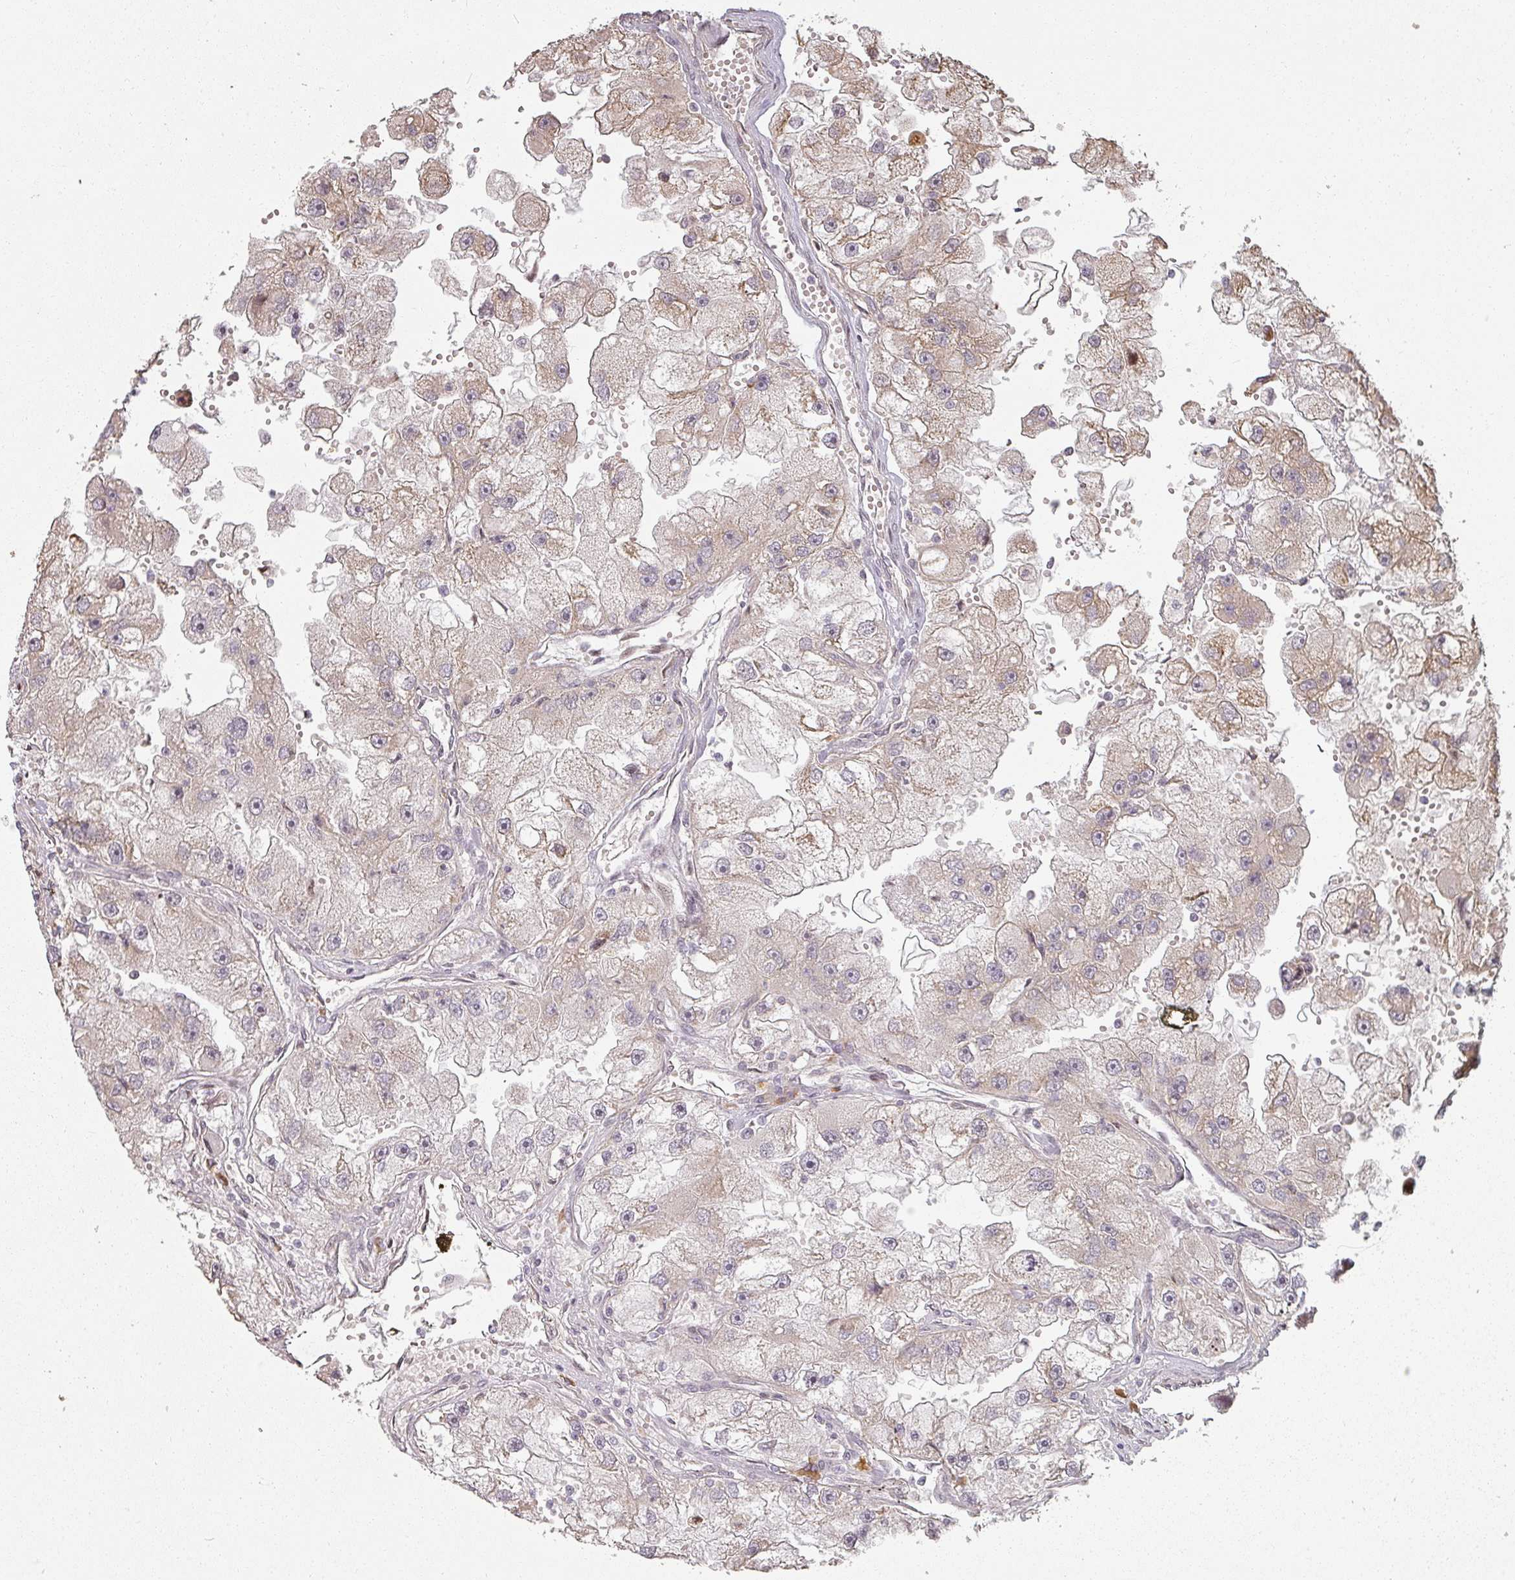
{"staining": {"intensity": "weak", "quantity": ">75%", "location": "cytoplasmic/membranous"}, "tissue": "renal cancer", "cell_type": "Tumor cells", "image_type": "cancer", "snomed": [{"axis": "morphology", "description": "Adenocarcinoma, NOS"}, {"axis": "topography", "description": "Kidney"}], "caption": "Renal cancer (adenocarcinoma) stained with a brown dye exhibits weak cytoplasmic/membranous positive staining in approximately >75% of tumor cells.", "gene": "MED19", "patient": {"sex": "male", "age": 63}}